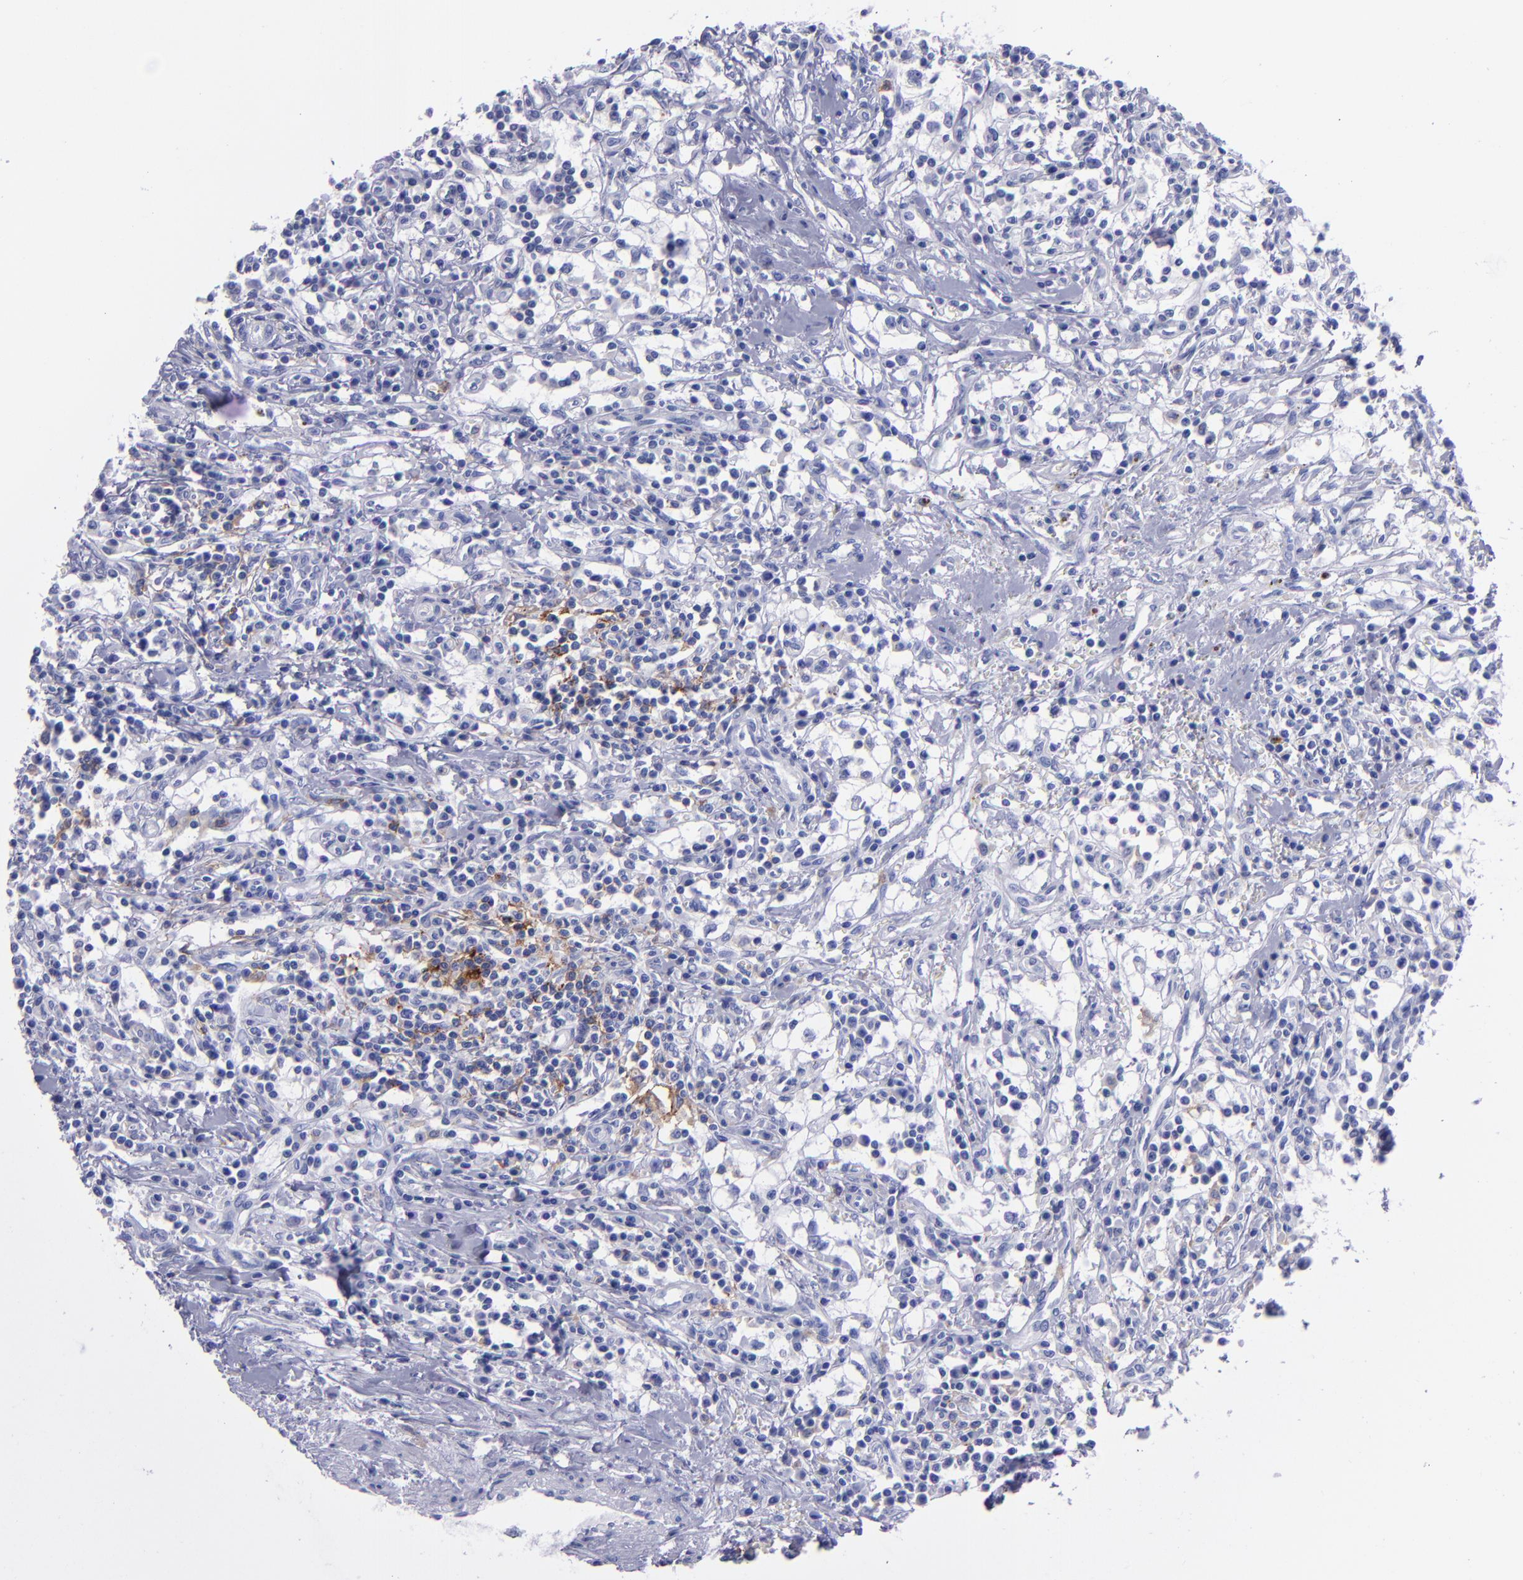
{"staining": {"intensity": "negative", "quantity": "none", "location": "none"}, "tissue": "renal cancer", "cell_type": "Tumor cells", "image_type": "cancer", "snomed": [{"axis": "morphology", "description": "Adenocarcinoma, NOS"}, {"axis": "topography", "description": "Kidney"}], "caption": "Tumor cells are negative for protein expression in human adenocarcinoma (renal).", "gene": "CR1", "patient": {"sex": "male", "age": 82}}